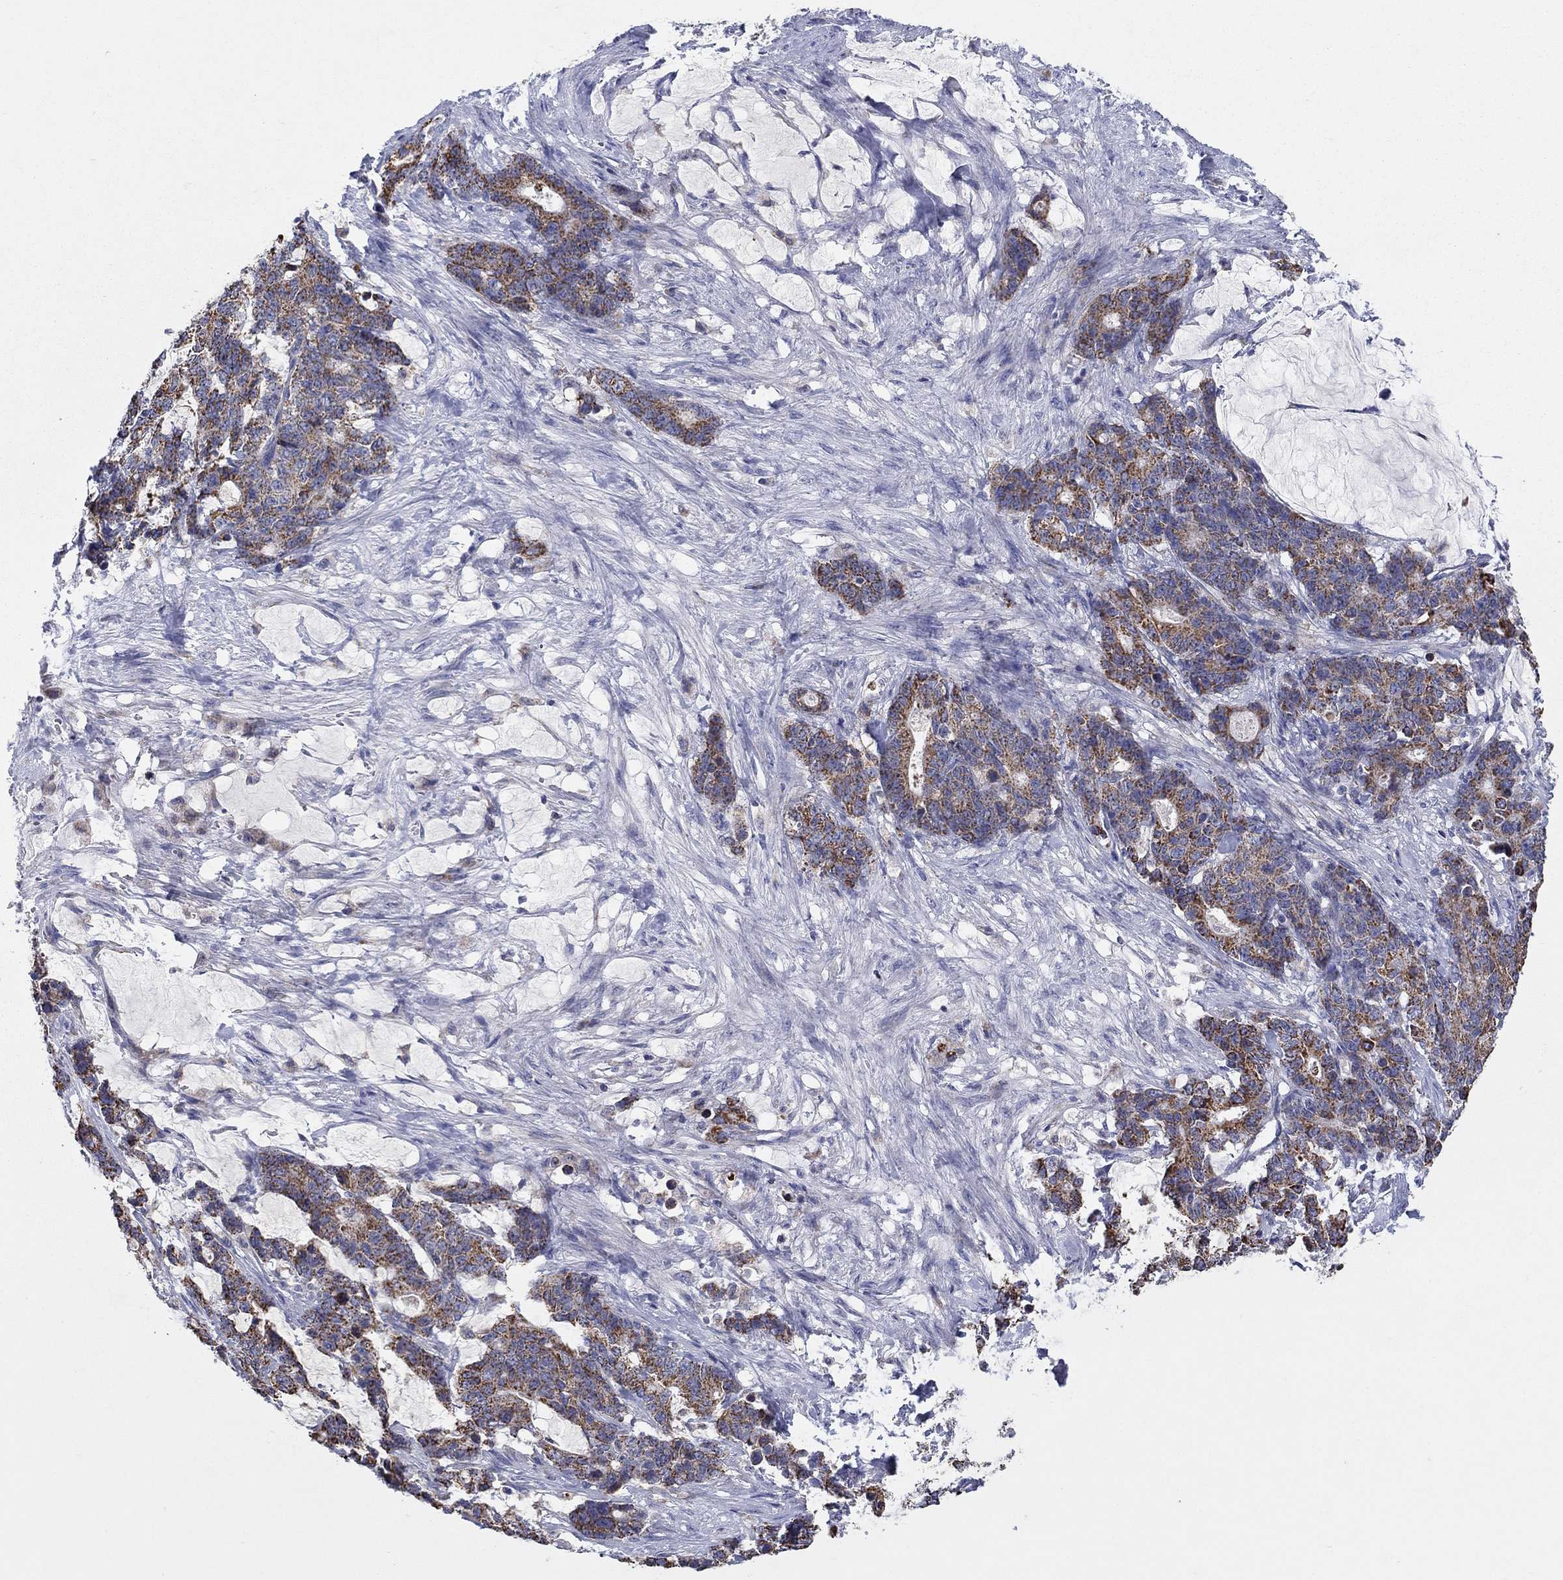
{"staining": {"intensity": "moderate", "quantity": ">75%", "location": "cytoplasmic/membranous"}, "tissue": "stomach cancer", "cell_type": "Tumor cells", "image_type": "cancer", "snomed": [{"axis": "morphology", "description": "Normal tissue, NOS"}, {"axis": "morphology", "description": "Adenocarcinoma, NOS"}, {"axis": "topography", "description": "Stomach"}], "caption": "An IHC image of tumor tissue is shown. Protein staining in brown highlights moderate cytoplasmic/membranous positivity in adenocarcinoma (stomach) within tumor cells.", "gene": "HPS5", "patient": {"sex": "female", "age": 64}}